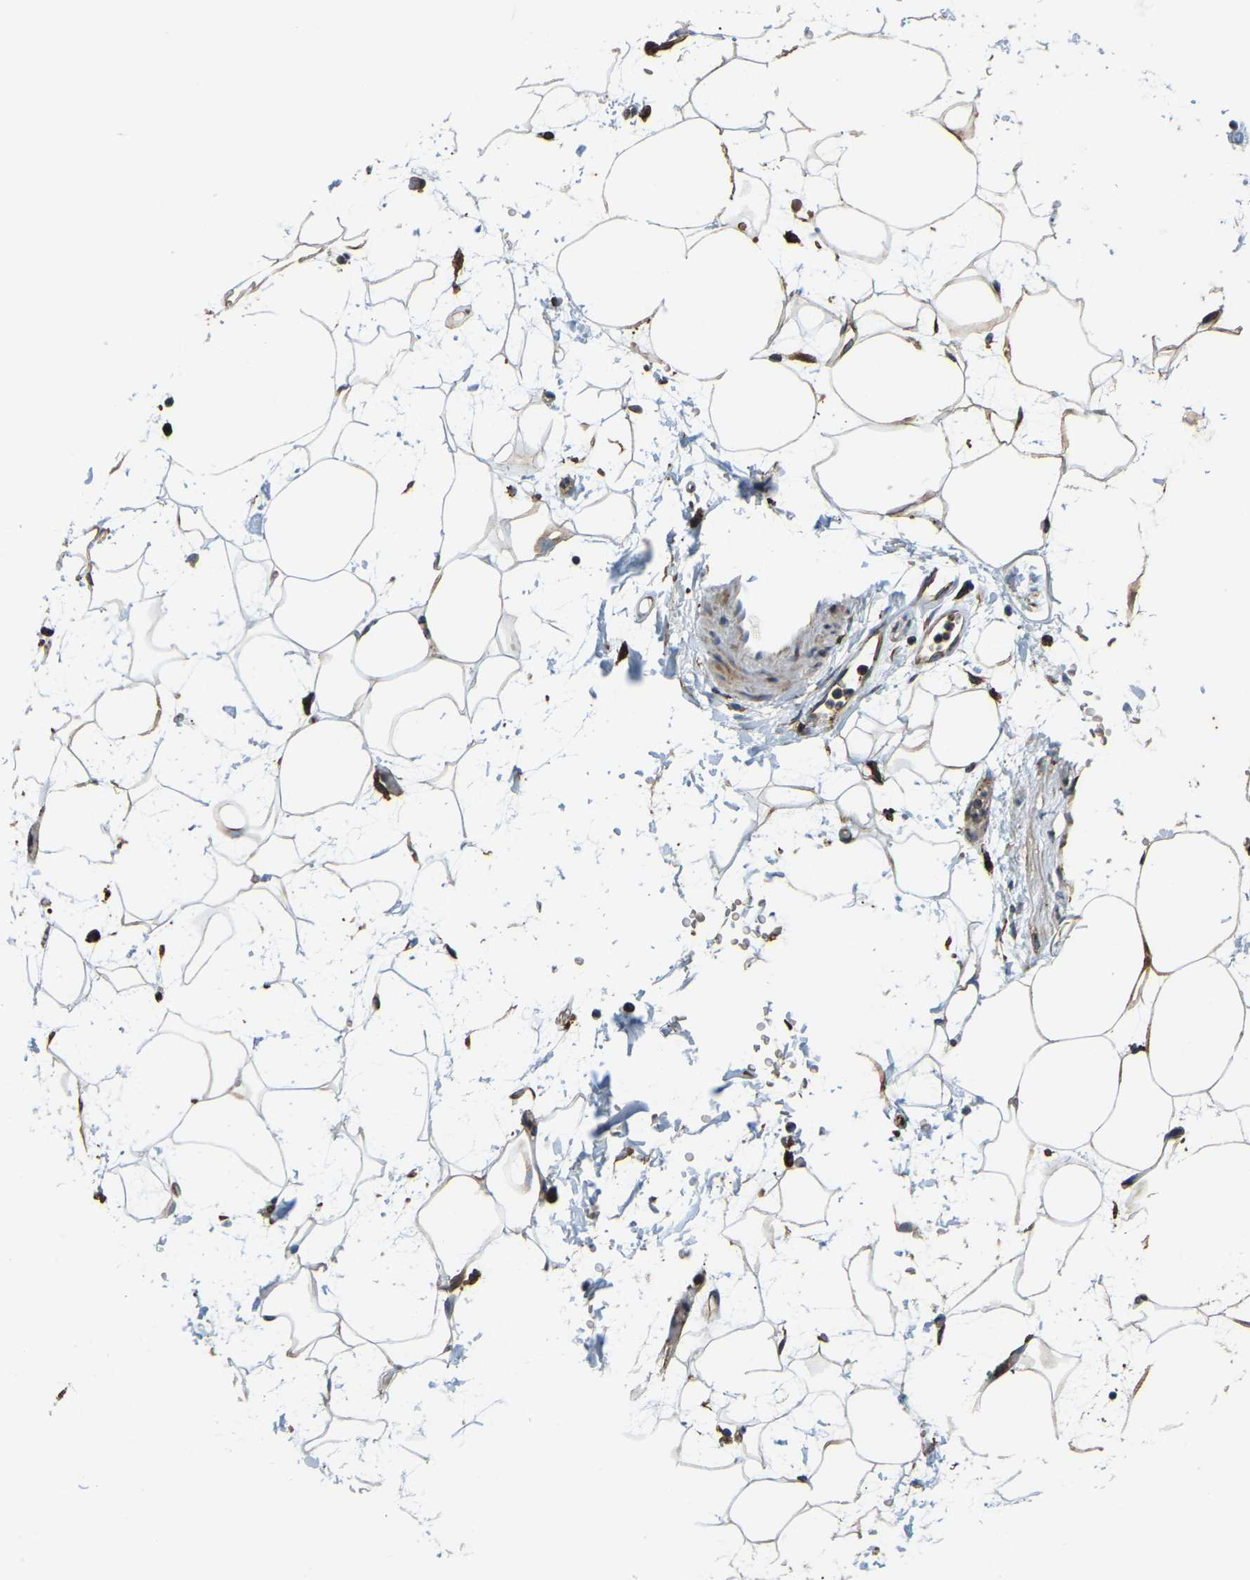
{"staining": {"intensity": "negative", "quantity": "none", "location": "none"}, "tissue": "adipose tissue", "cell_type": "Adipocytes", "image_type": "normal", "snomed": [{"axis": "morphology", "description": "Normal tissue, NOS"}, {"axis": "topography", "description": "Soft tissue"}], "caption": "This photomicrograph is of benign adipose tissue stained with IHC to label a protein in brown with the nuclei are counter-stained blue. There is no staining in adipocytes.", "gene": "RNF115", "patient": {"sex": "male", "age": 72}}